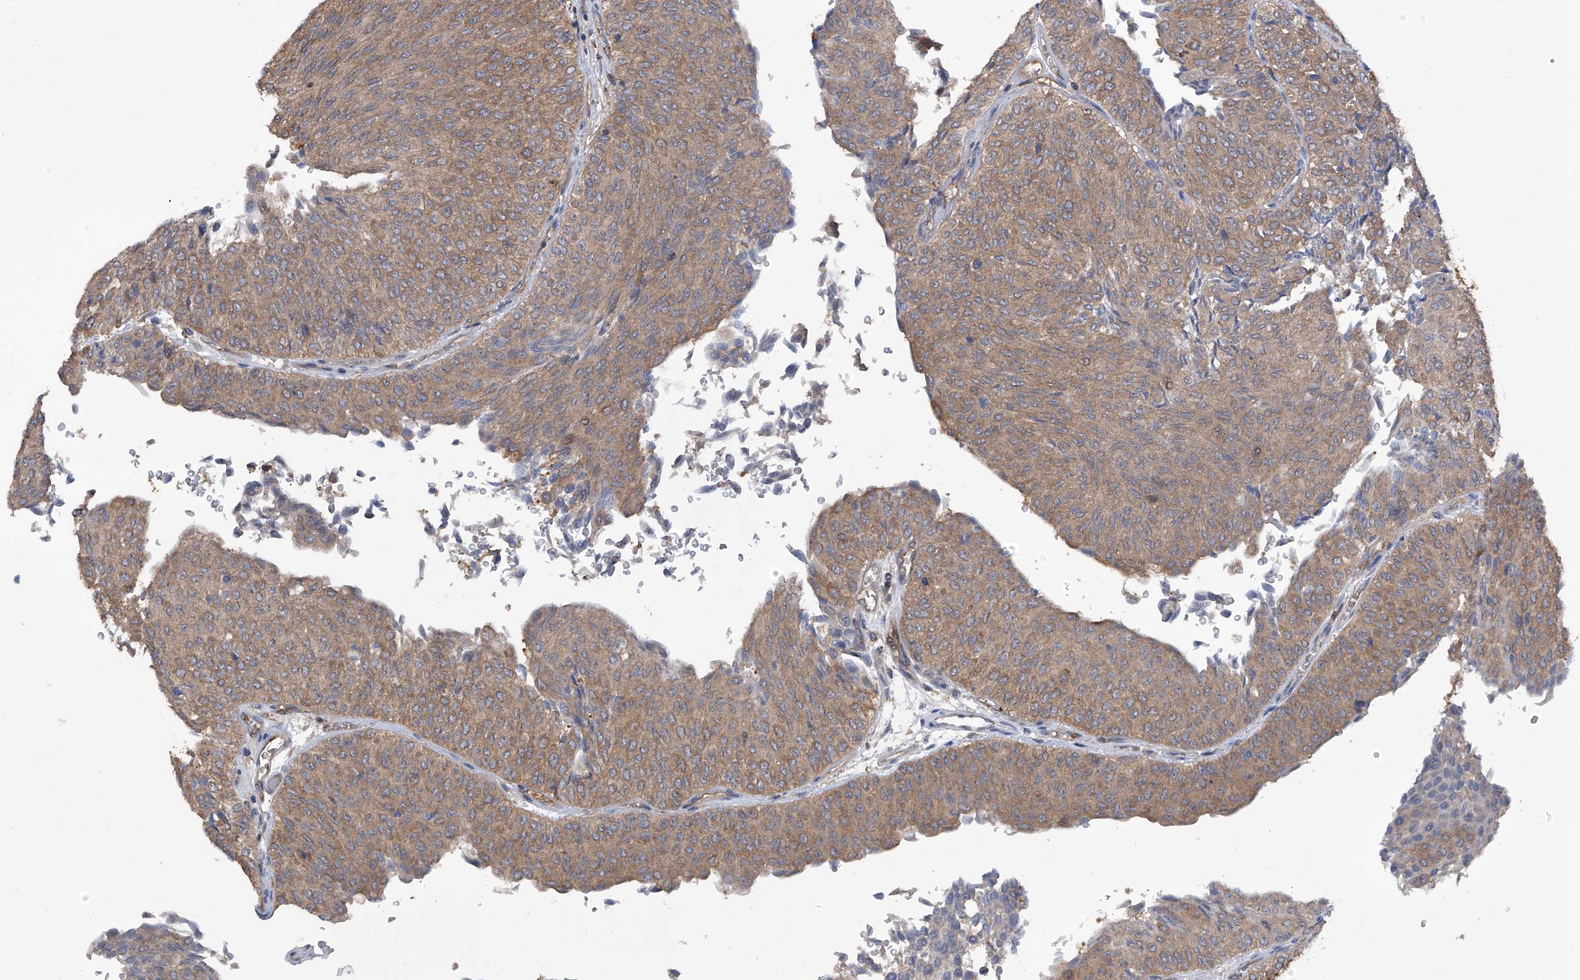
{"staining": {"intensity": "moderate", "quantity": ">75%", "location": "cytoplasmic/membranous"}, "tissue": "urothelial cancer", "cell_type": "Tumor cells", "image_type": "cancer", "snomed": [{"axis": "morphology", "description": "Urothelial carcinoma, Low grade"}, {"axis": "topography", "description": "Urinary bladder"}], "caption": "An immunohistochemistry histopathology image of tumor tissue is shown. Protein staining in brown highlights moderate cytoplasmic/membranous positivity in urothelial carcinoma (low-grade) within tumor cells. The protein of interest is shown in brown color, while the nuclei are stained blue.", "gene": "NUDT17", "patient": {"sex": "male", "age": 78}}